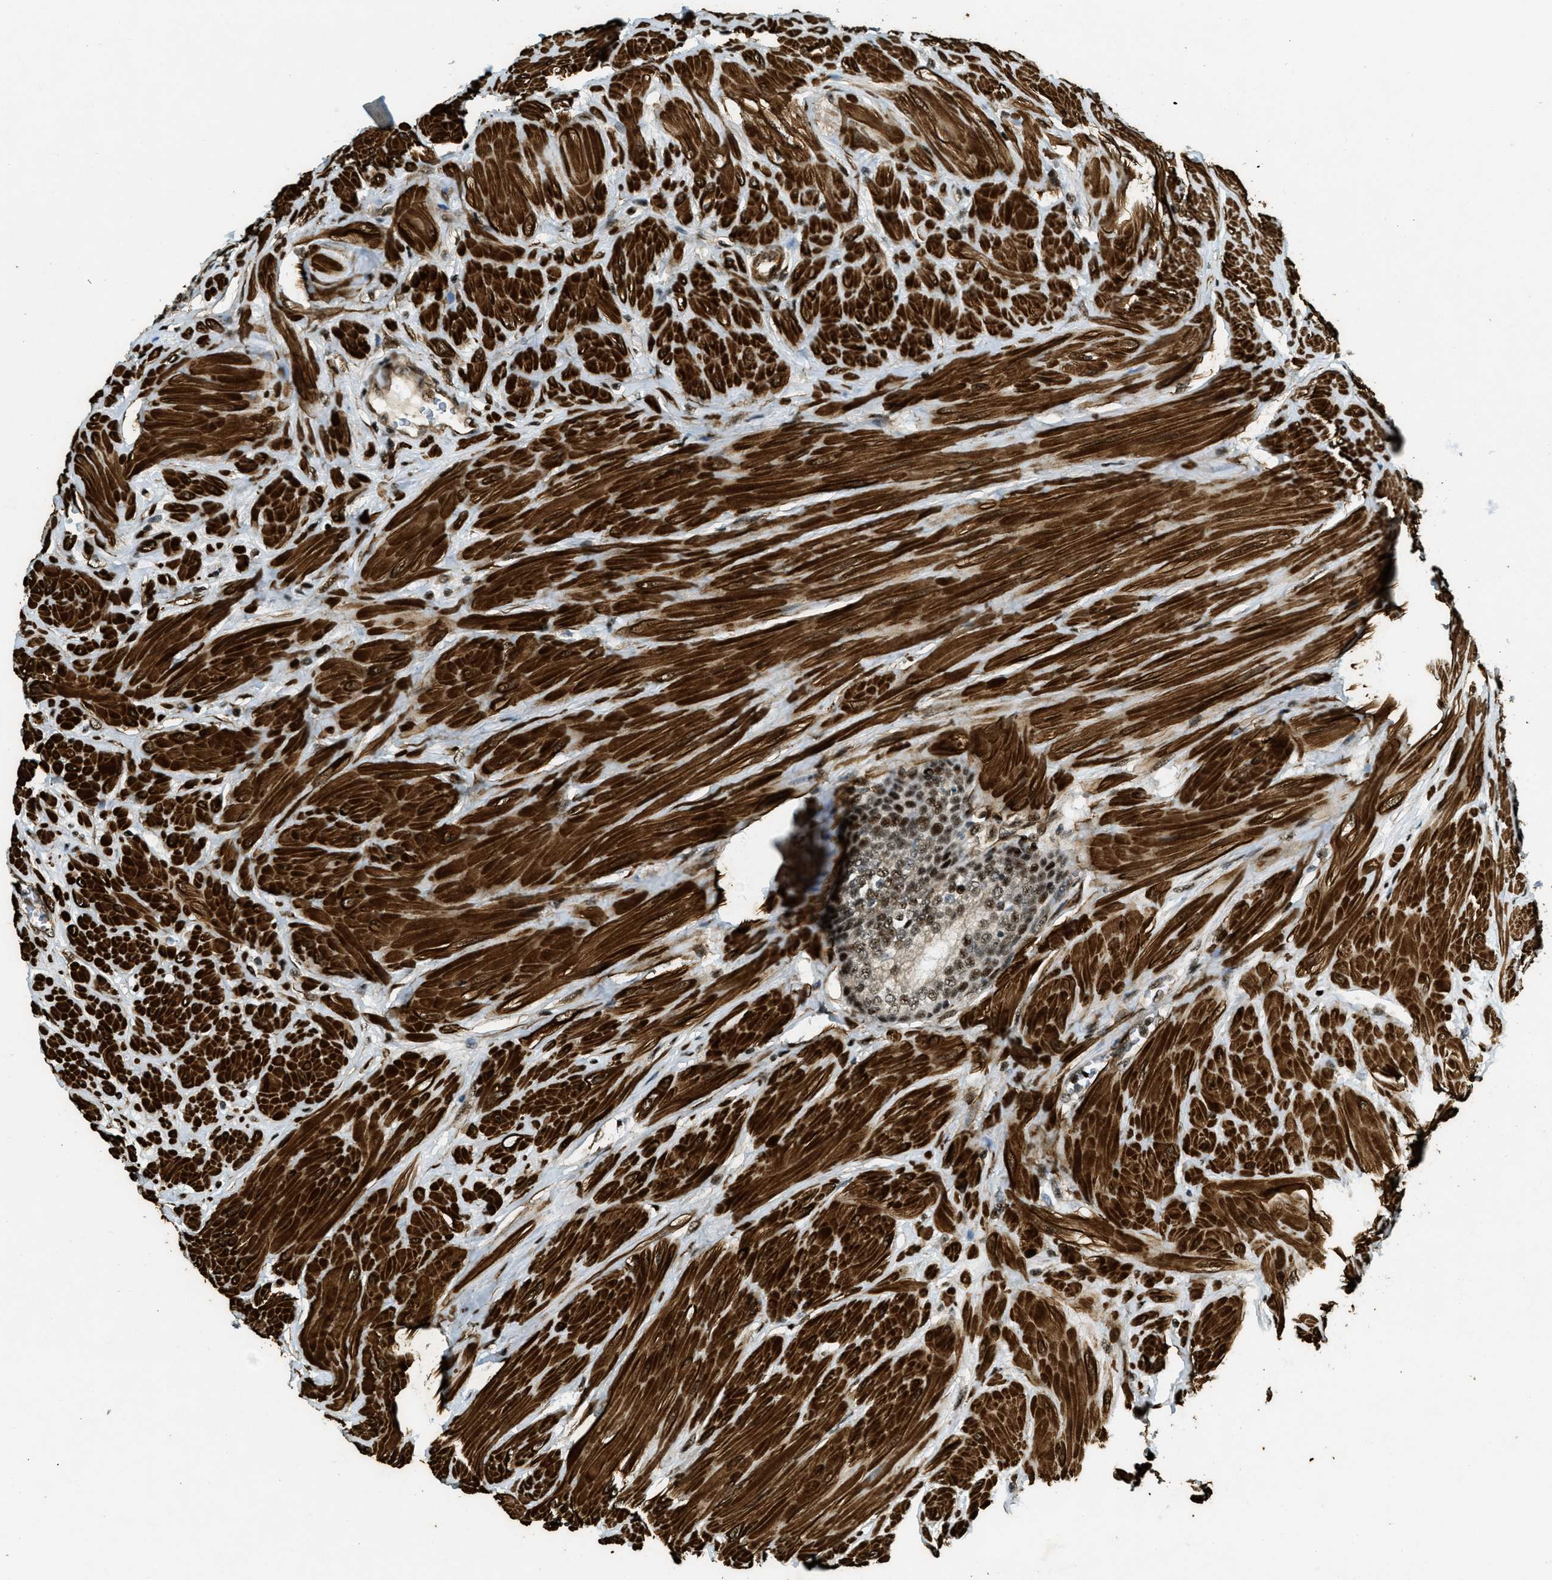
{"staining": {"intensity": "moderate", "quantity": ">75%", "location": "cytoplasmic/membranous,nuclear"}, "tissue": "prostate", "cell_type": "Glandular cells", "image_type": "normal", "snomed": [{"axis": "morphology", "description": "Normal tissue, NOS"}, {"axis": "topography", "description": "Prostate"}], "caption": "Immunohistochemical staining of benign human prostate reveals medium levels of moderate cytoplasmic/membranous,nuclear positivity in about >75% of glandular cells.", "gene": "CFAP36", "patient": {"sex": "male", "age": 51}}